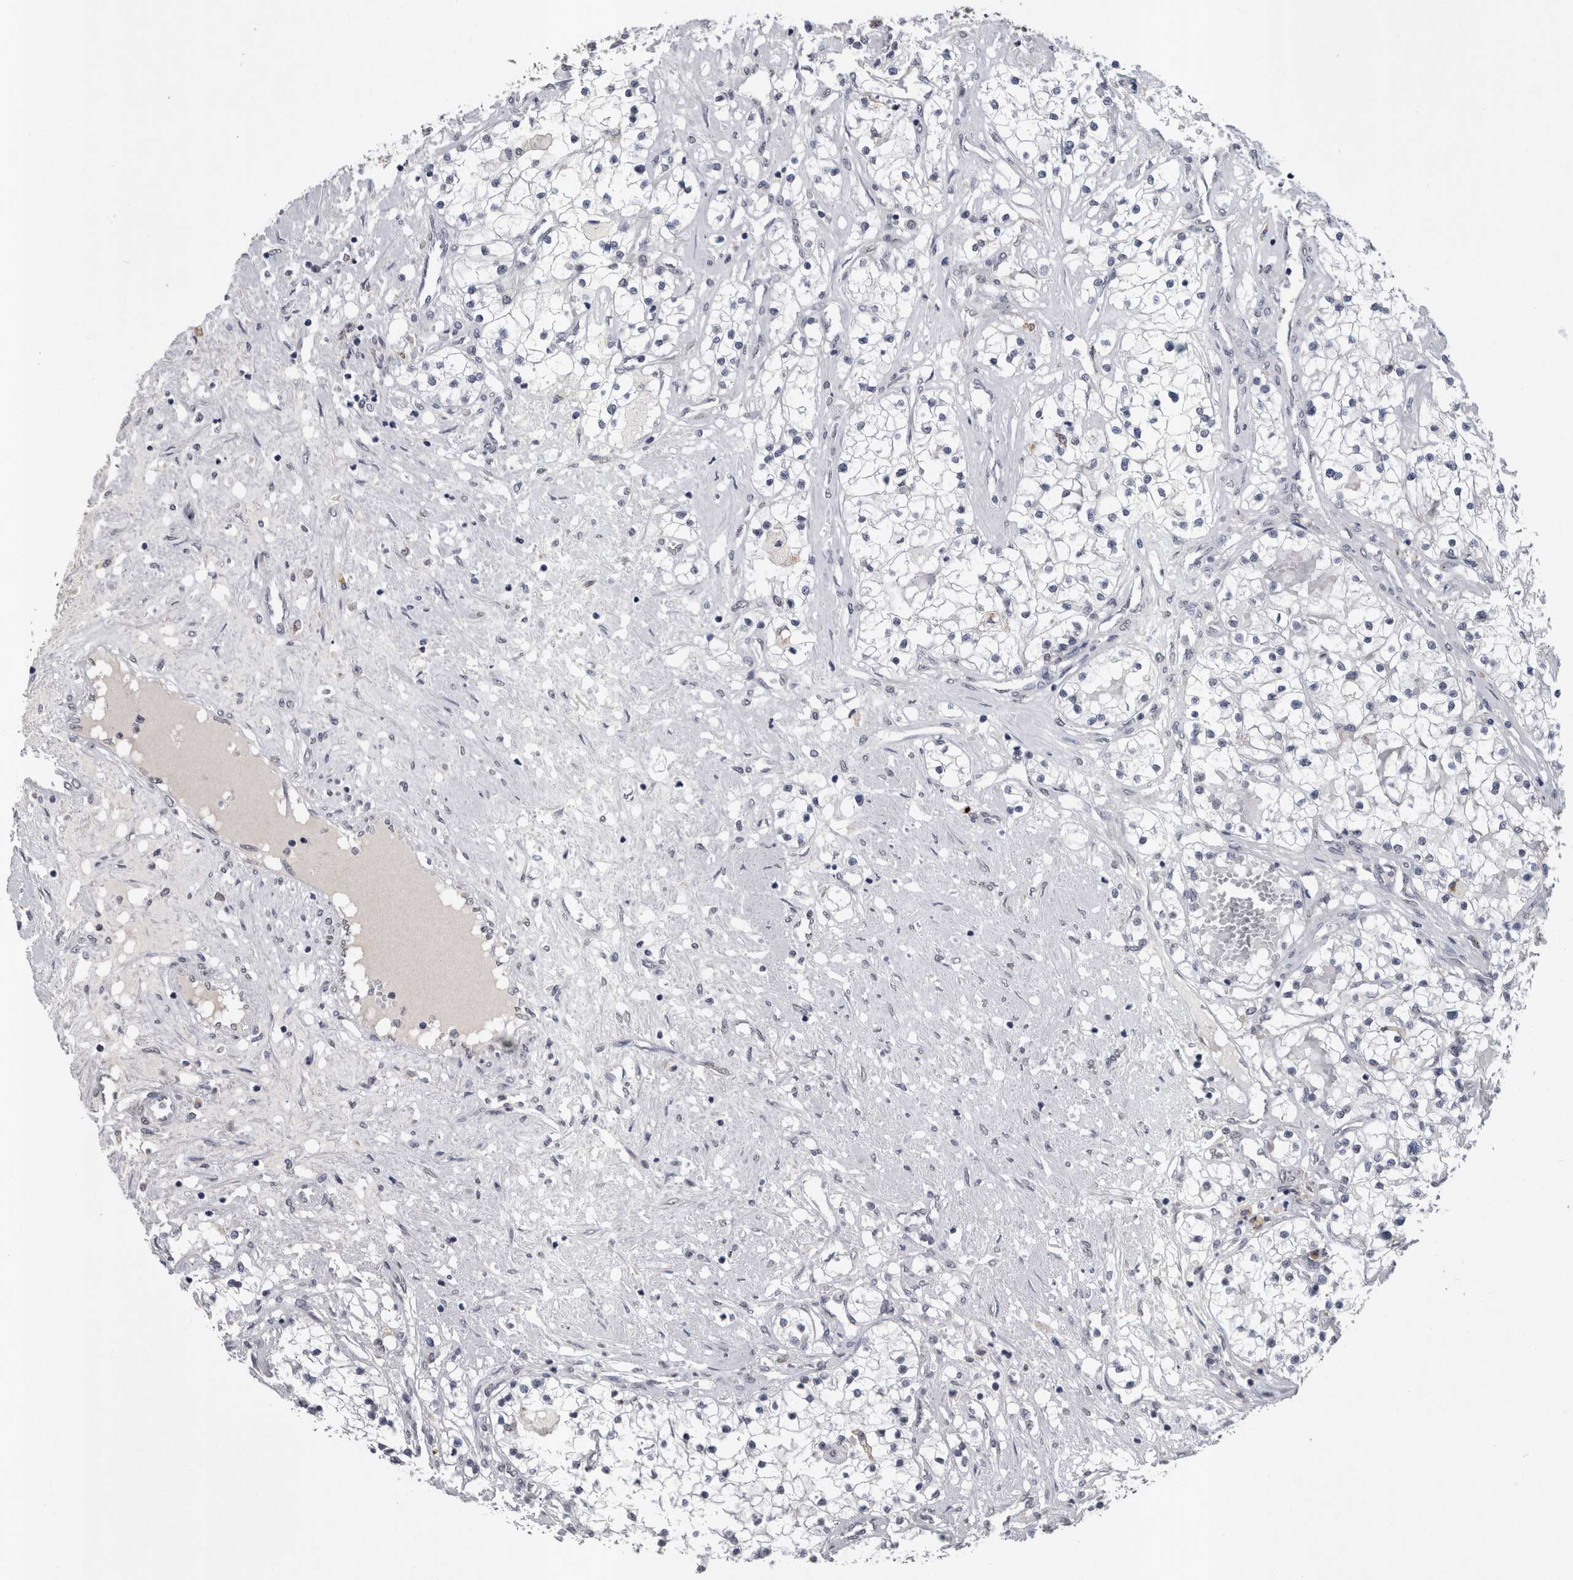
{"staining": {"intensity": "negative", "quantity": "none", "location": "none"}, "tissue": "renal cancer", "cell_type": "Tumor cells", "image_type": "cancer", "snomed": [{"axis": "morphology", "description": "Adenocarcinoma, NOS"}, {"axis": "topography", "description": "Kidney"}], "caption": "Renal cancer was stained to show a protein in brown. There is no significant positivity in tumor cells.", "gene": "PAX5", "patient": {"sex": "male", "age": 68}}